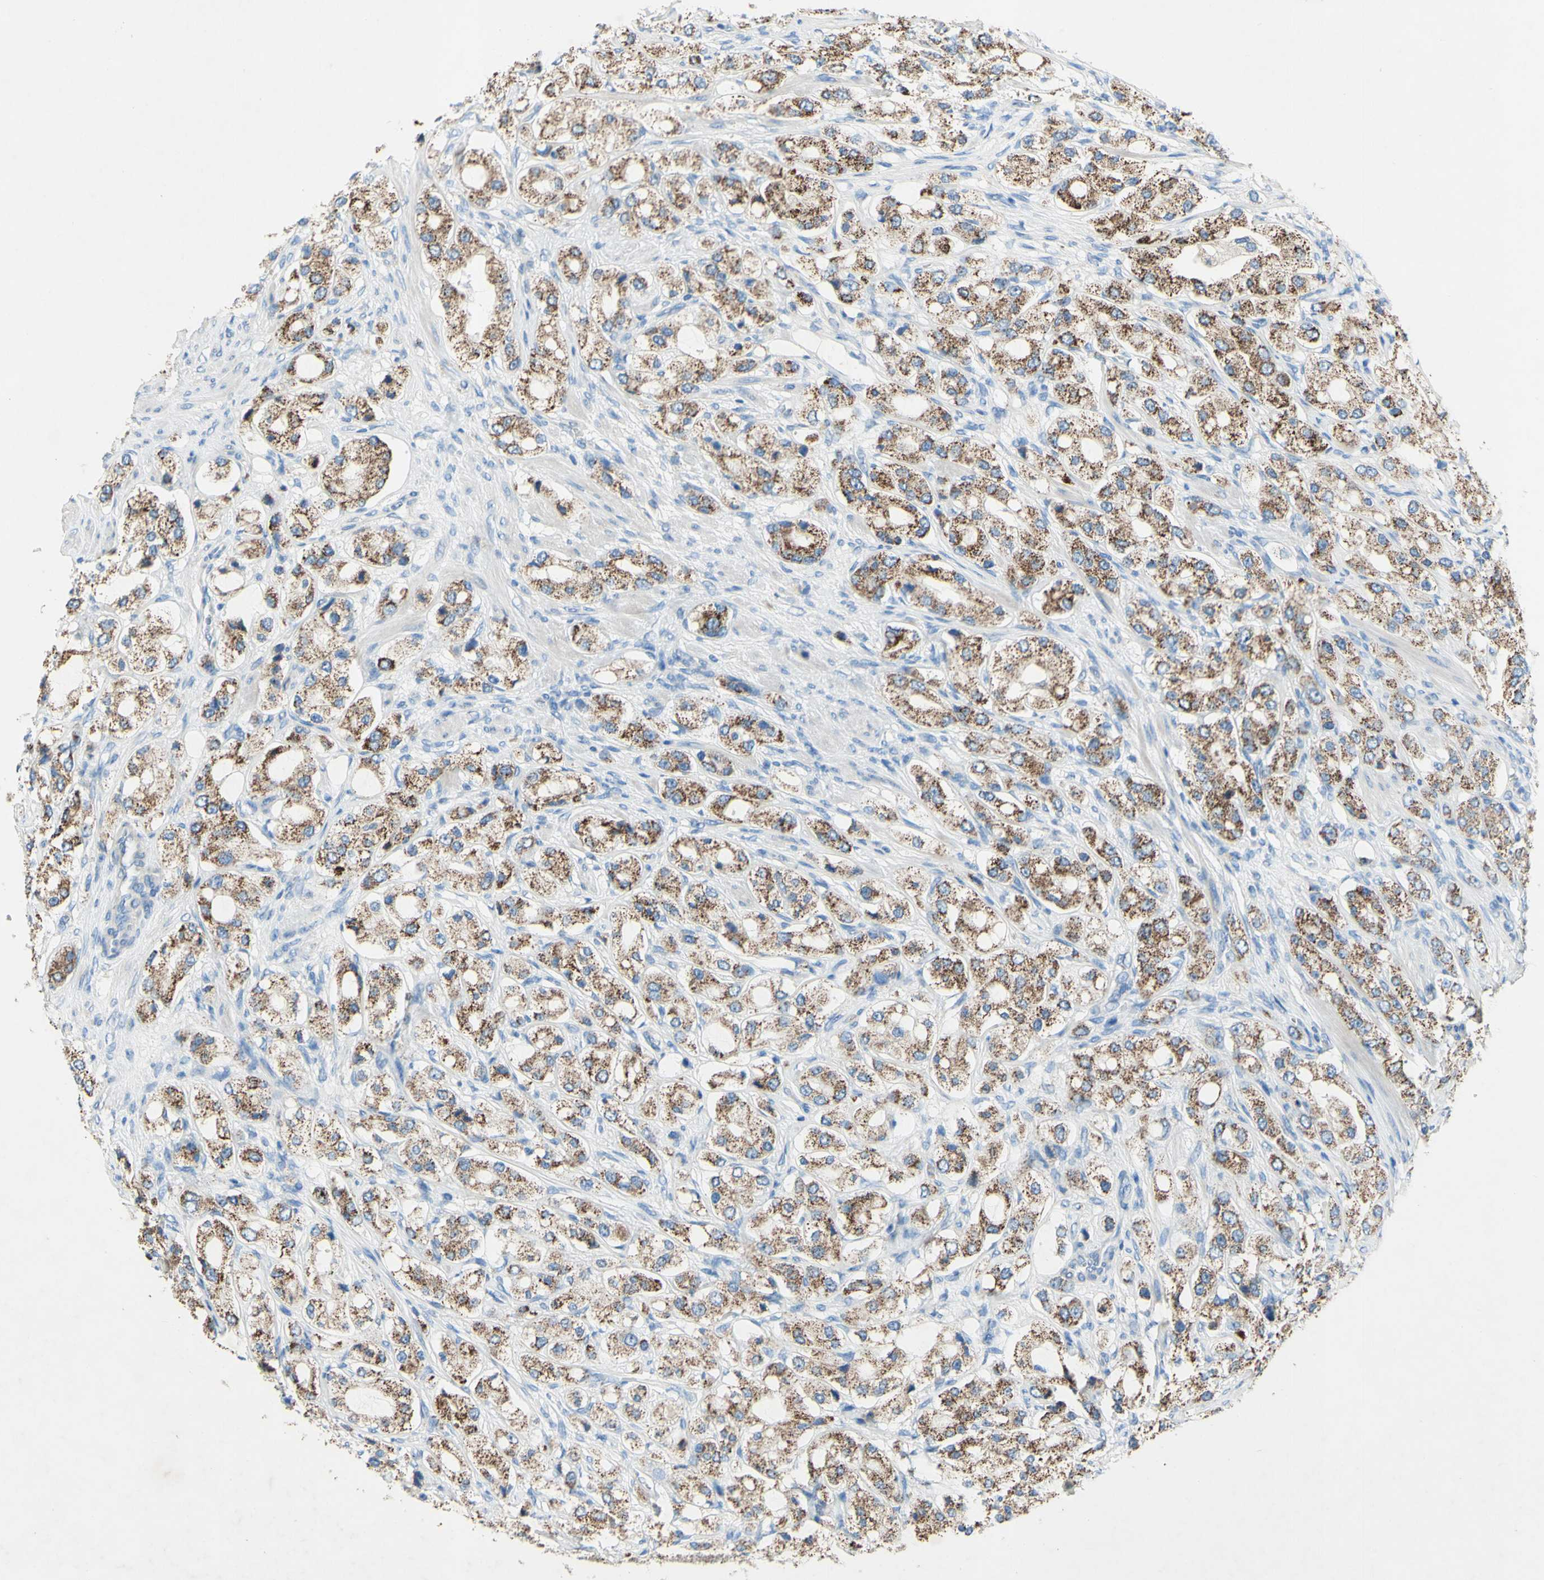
{"staining": {"intensity": "moderate", "quantity": ">75%", "location": "cytoplasmic/membranous"}, "tissue": "prostate cancer", "cell_type": "Tumor cells", "image_type": "cancer", "snomed": [{"axis": "morphology", "description": "Adenocarcinoma, High grade"}, {"axis": "topography", "description": "Prostate"}], "caption": "IHC micrograph of human prostate high-grade adenocarcinoma stained for a protein (brown), which demonstrates medium levels of moderate cytoplasmic/membranous expression in approximately >75% of tumor cells.", "gene": "ACADL", "patient": {"sex": "male", "age": 65}}